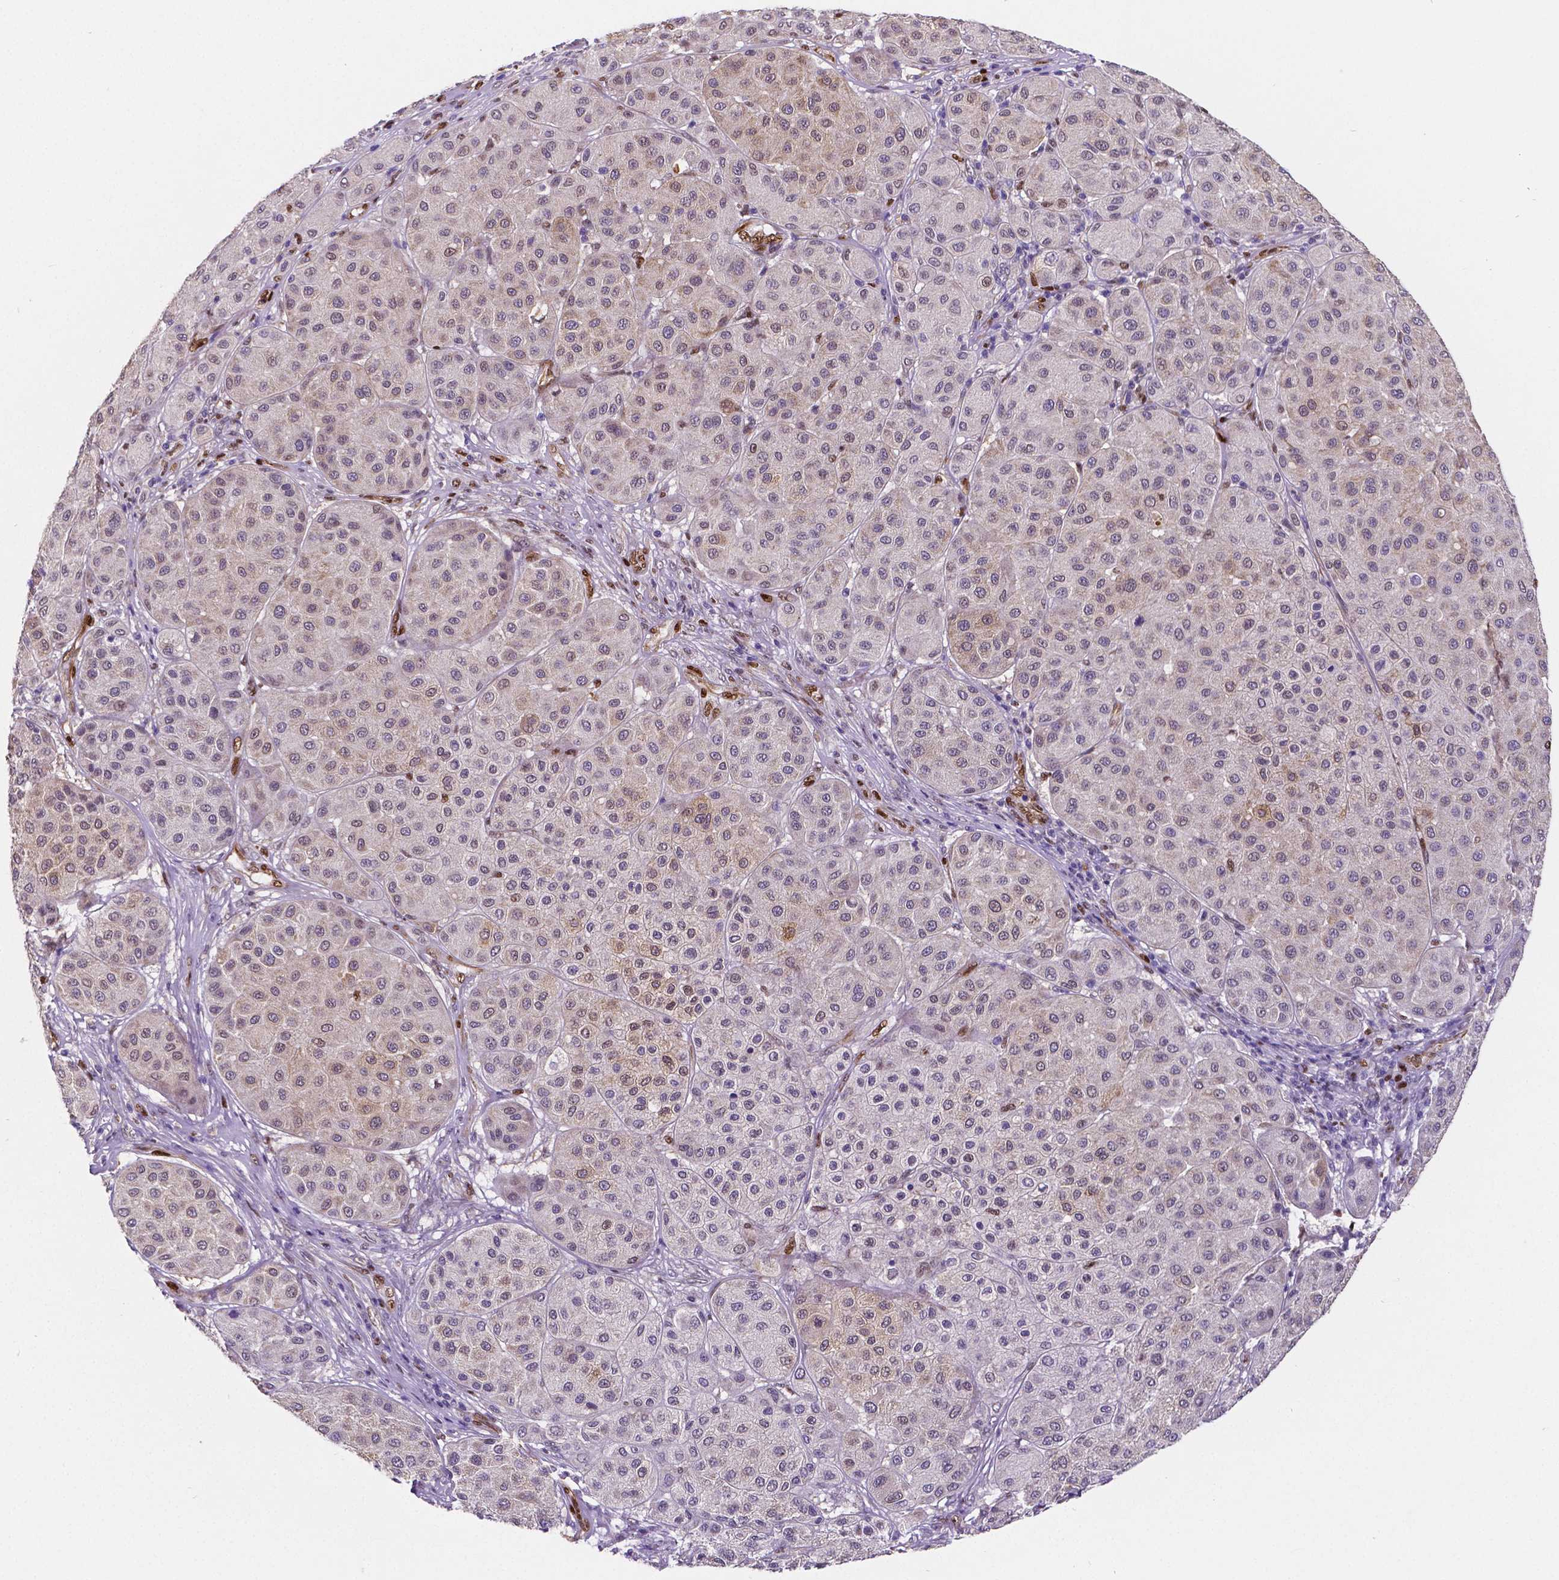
{"staining": {"intensity": "weak", "quantity": "<25%", "location": "cytoplasmic/membranous,nuclear"}, "tissue": "melanoma", "cell_type": "Tumor cells", "image_type": "cancer", "snomed": [{"axis": "morphology", "description": "Malignant melanoma, Metastatic site"}, {"axis": "topography", "description": "Smooth muscle"}], "caption": "Immunohistochemistry of malignant melanoma (metastatic site) reveals no positivity in tumor cells.", "gene": "MEF2C", "patient": {"sex": "male", "age": 41}}